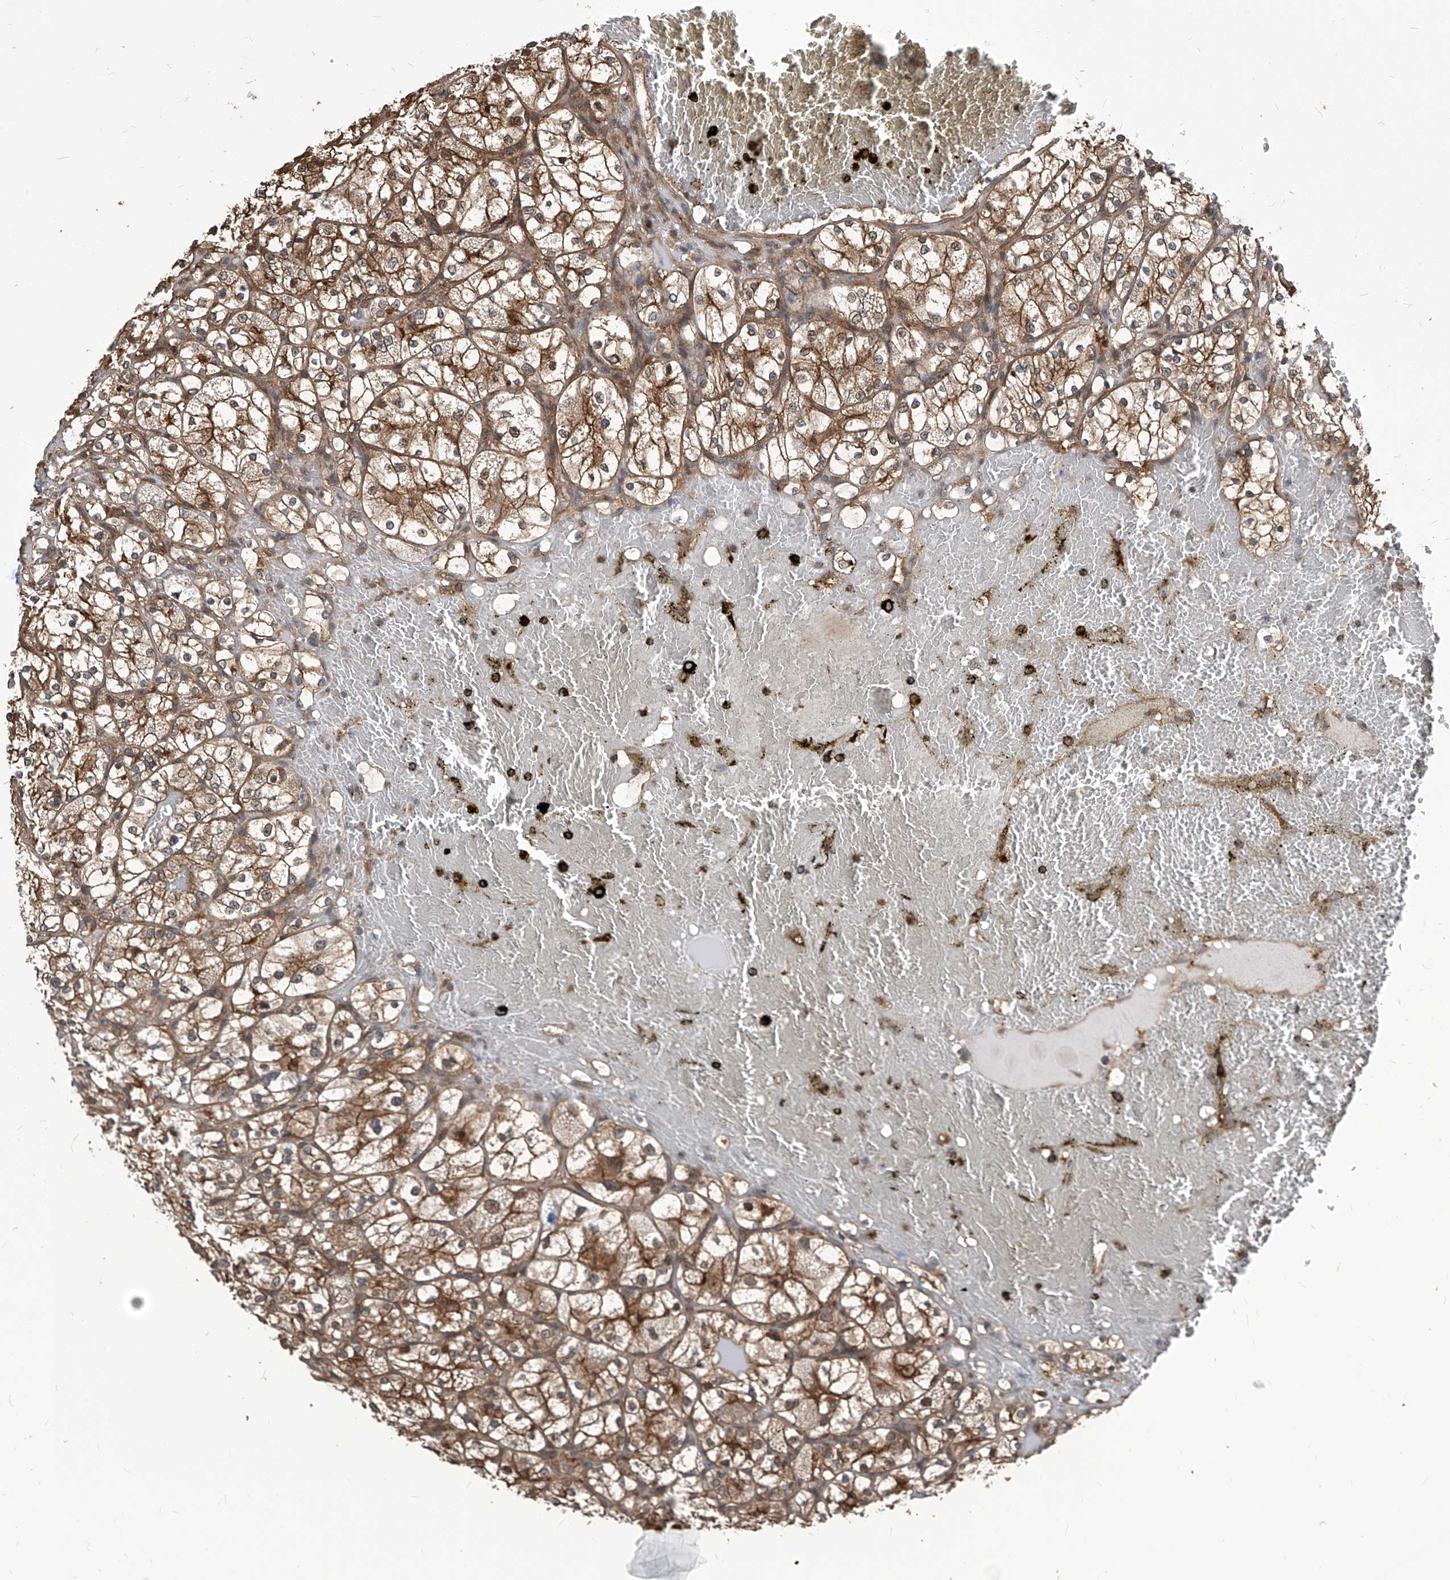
{"staining": {"intensity": "moderate", "quantity": ">75%", "location": "cytoplasmic/membranous"}, "tissue": "renal cancer", "cell_type": "Tumor cells", "image_type": "cancer", "snomed": [{"axis": "morphology", "description": "Adenocarcinoma, NOS"}, {"axis": "topography", "description": "Kidney"}], "caption": "There is medium levels of moderate cytoplasmic/membranous positivity in tumor cells of renal cancer, as demonstrated by immunohistochemical staining (brown color).", "gene": "PSMB1", "patient": {"sex": "female", "age": 69}}